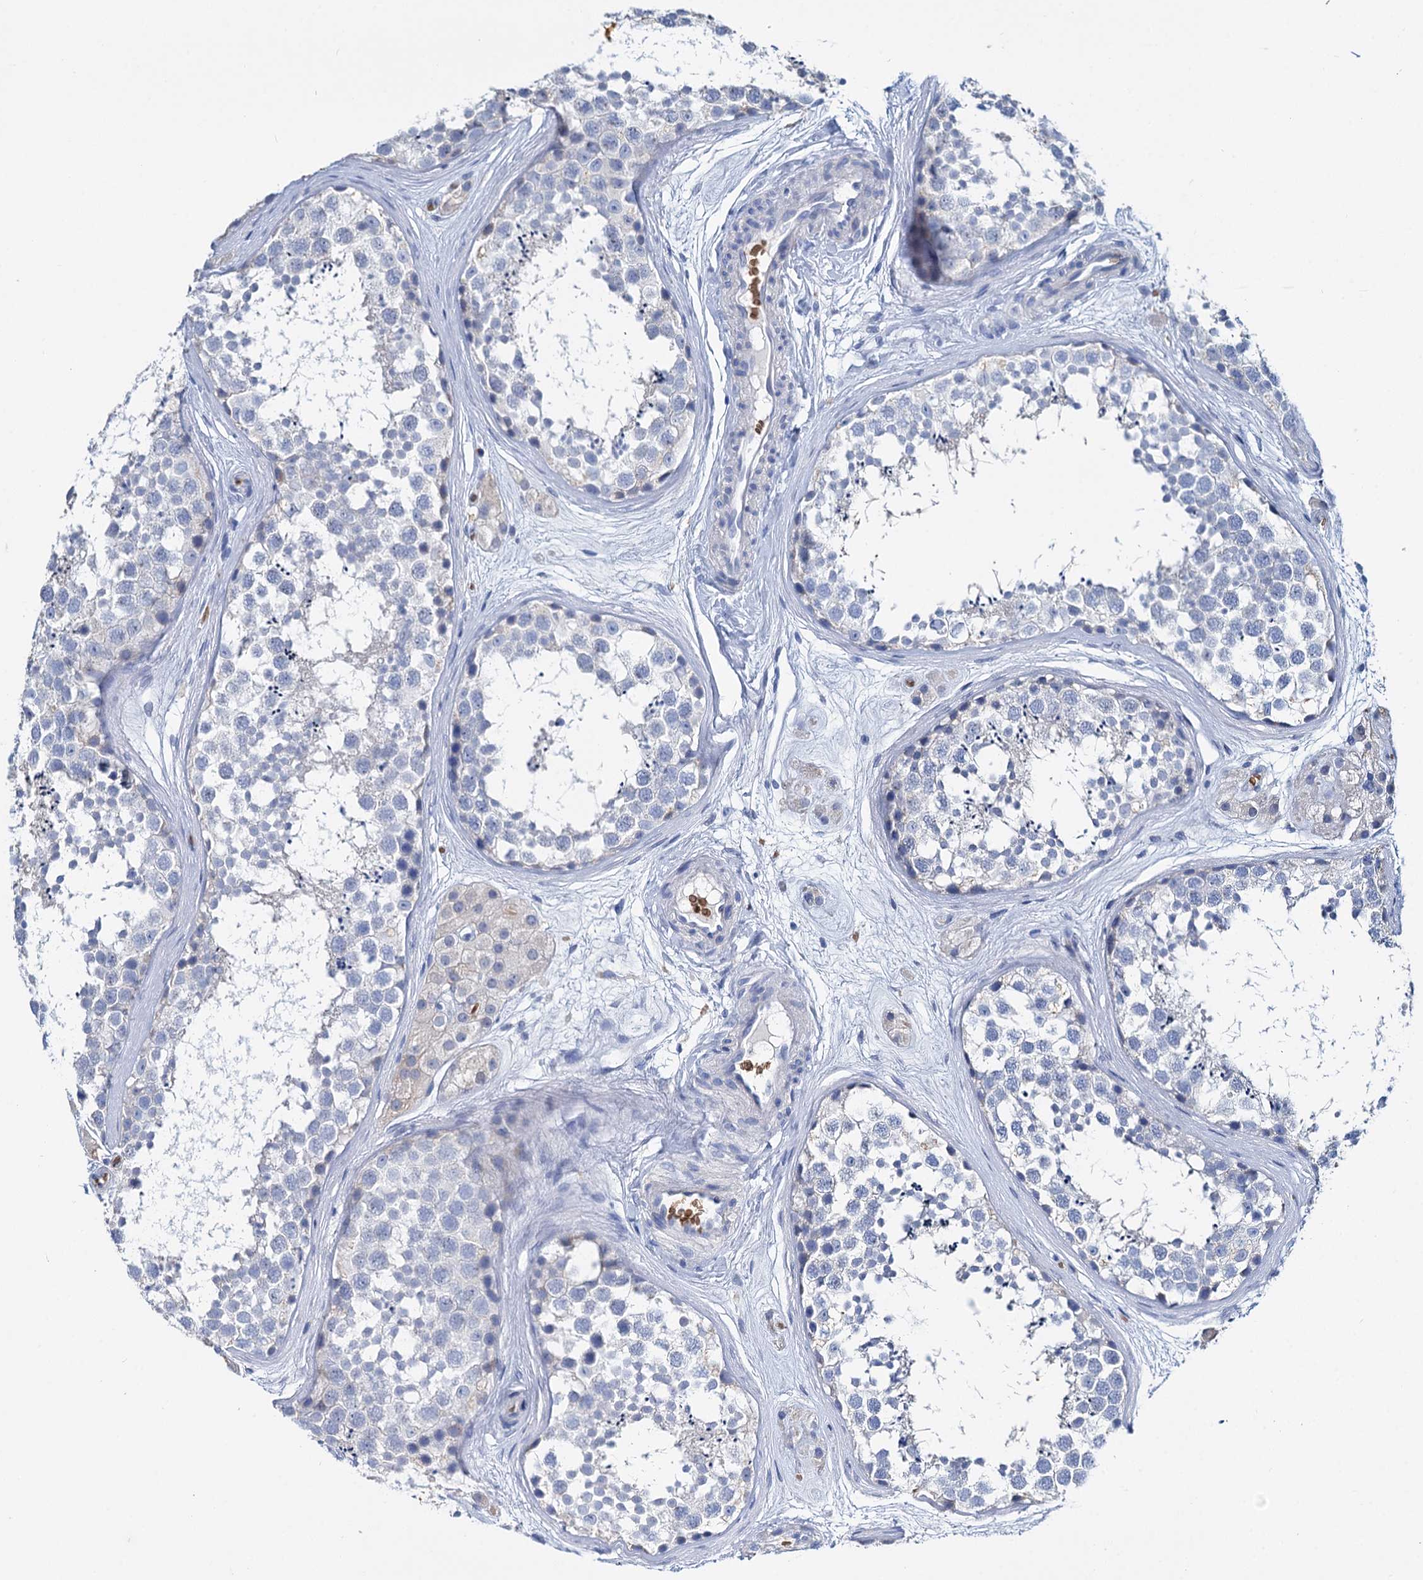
{"staining": {"intensity": "negative", "quantity": "none", "location": "none"}, "tissue": "testis", "cell_type": "Cells in seminiferous ducts", "image_type": "normal", "snomed": [{"axis": "morphology", "description": "Normal tissue, NOS"}, {"axis": "topography", "description": "Testis"}], "caption": "Cells in seminiferous ducts are negative for brown protein staining in benign testis. Brightfield microscopy of immunohistochemistry stained with DAB (3,3'-diaminobenzidine) (brown) and hematoxylin (blue), captured at high magnification.", "gene": "RPUSD3", "patient": {"sex": "male", "age": 56}}